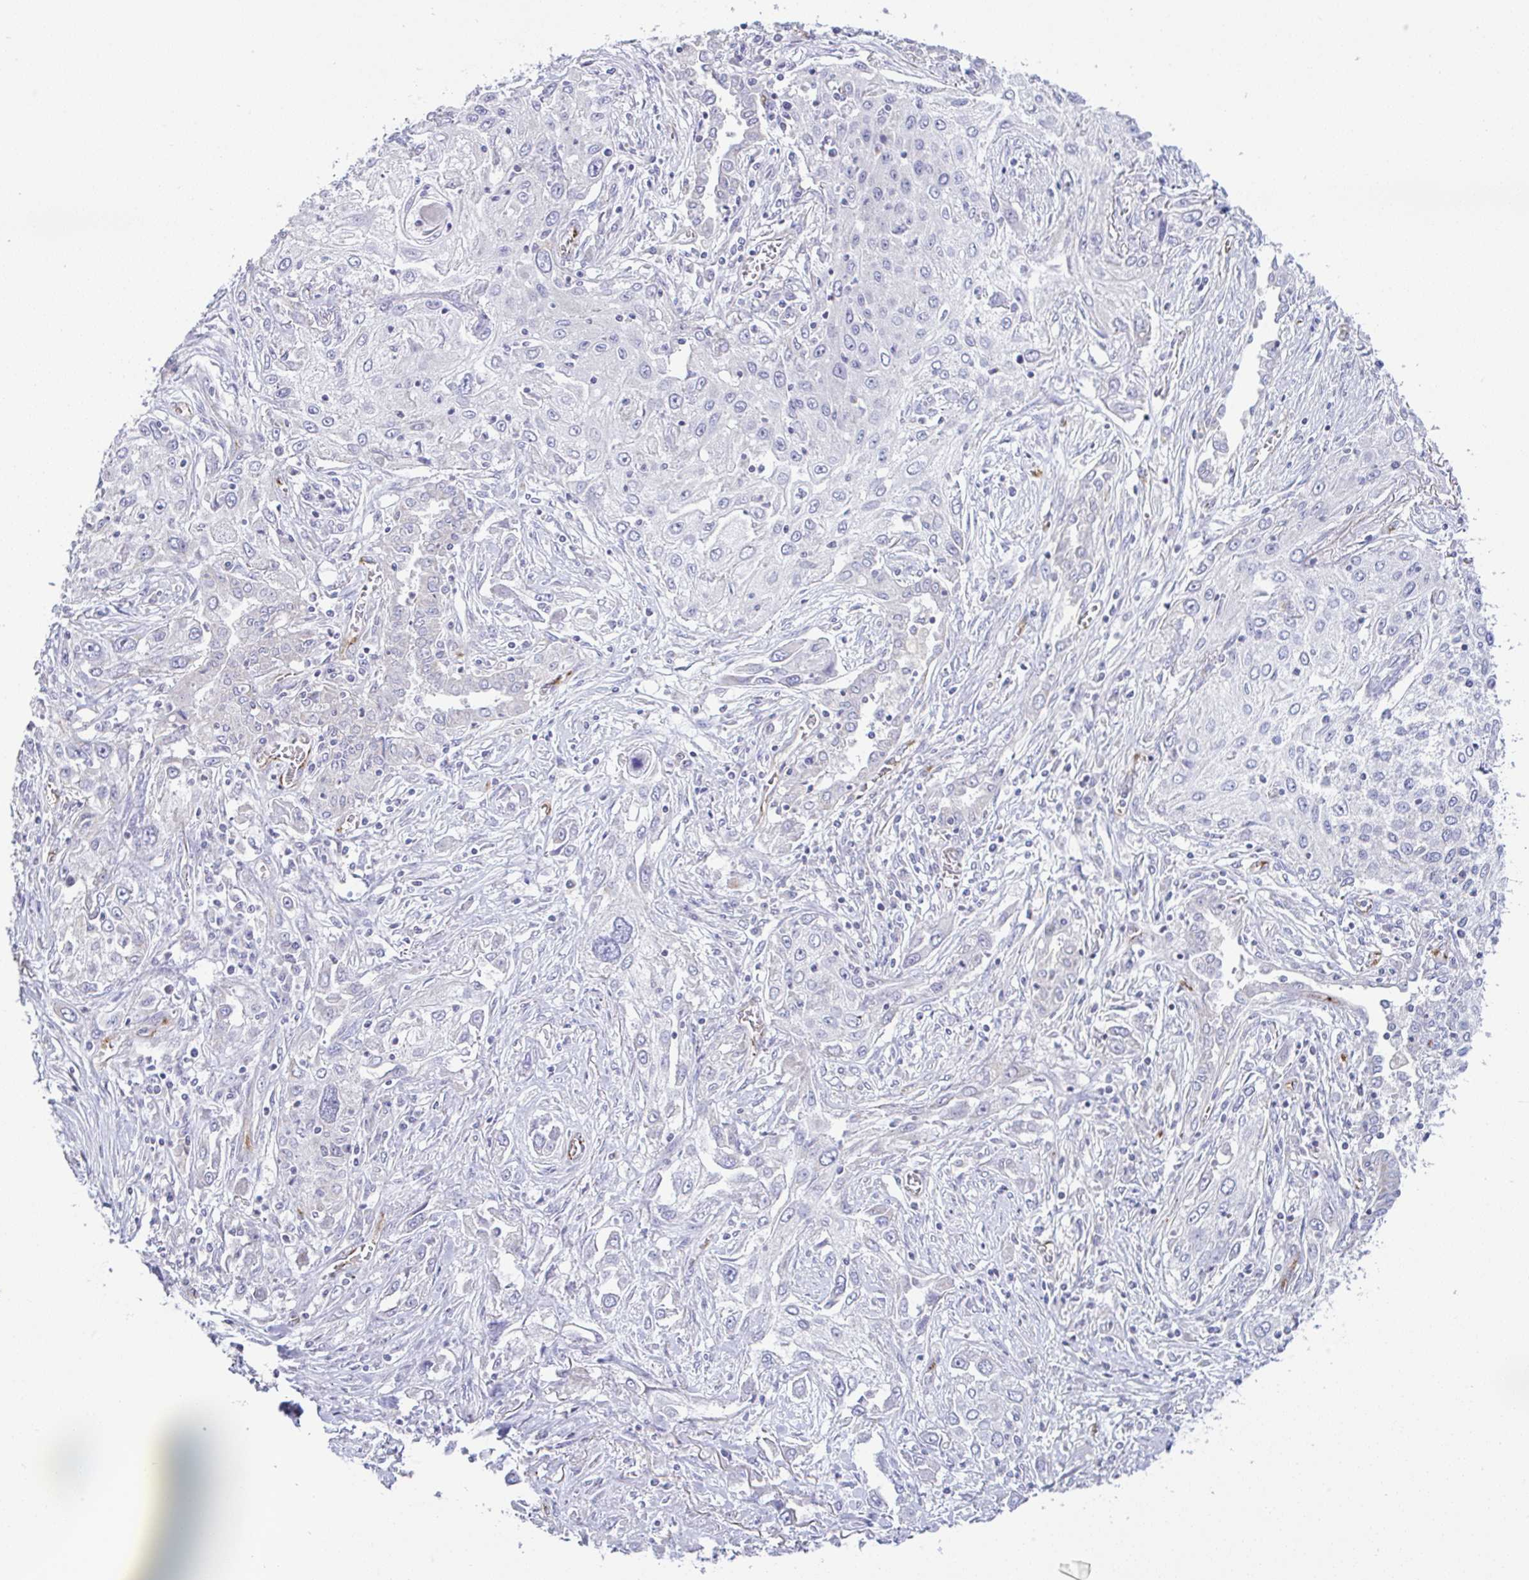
{"staining": {"intensity": "negative", "quantity": "none", "location": "none"}, "tissue": "lung cancer", "cell_type": "Tumor cells", "image_type": "cancer", "snomed": [{"axis": "morphology", "description": "Squamous cell carcinoma, NOS"}, {"axis": "topography", "description": "Lung"}], "caption": "This histopathology image is of lung cancer stained with immunohistochemistry to label a protein in brown with the nuclei are counter-stained blue. There is no expression in tumor cells.", "gene": "PLCD4", "patient": {"sex": "female", "age": 69}}